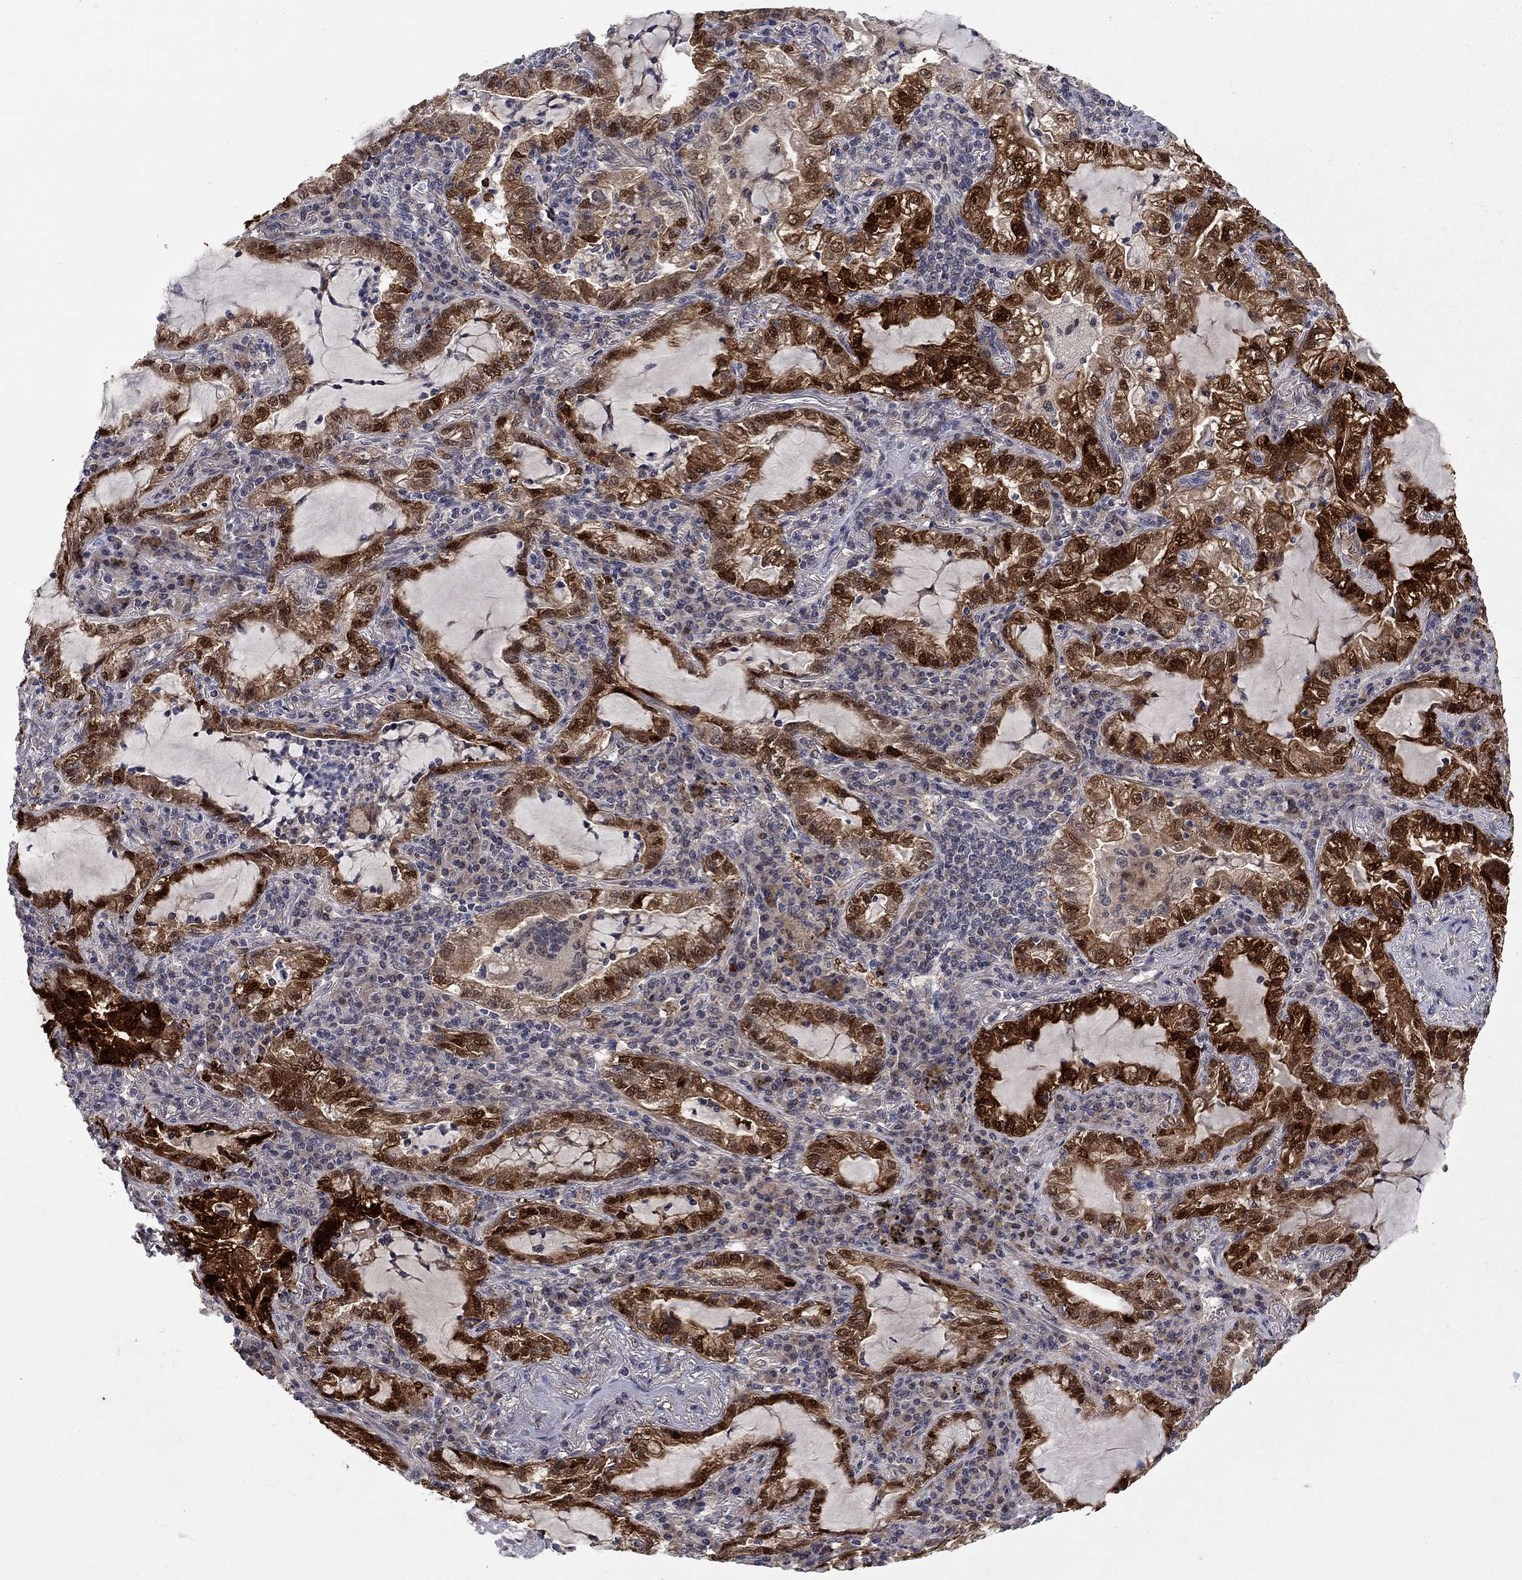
{"staining": {"intensity": "strong", "quantity": ">75%", "location": "cytoplasmic/membranous,nuclear"}, "tissue": "lung cancer", "cell_type": "Tumor cells", "image_type": "cancer", "snomed": [{"axis": "morphology", "description": "Adenocarcinoma, NOS"}, {"axis": "topography", "description": "Lung"}], "caption": "This photomicrograph reveals immunohistochemistry staining of human lung adenocarcinoma, with high strong cytoplasmic/membranous and nuclear staining in about >75% of tumor cells.", "gene": "CBR1", "patient": {"sex": "female", "age": 73}}